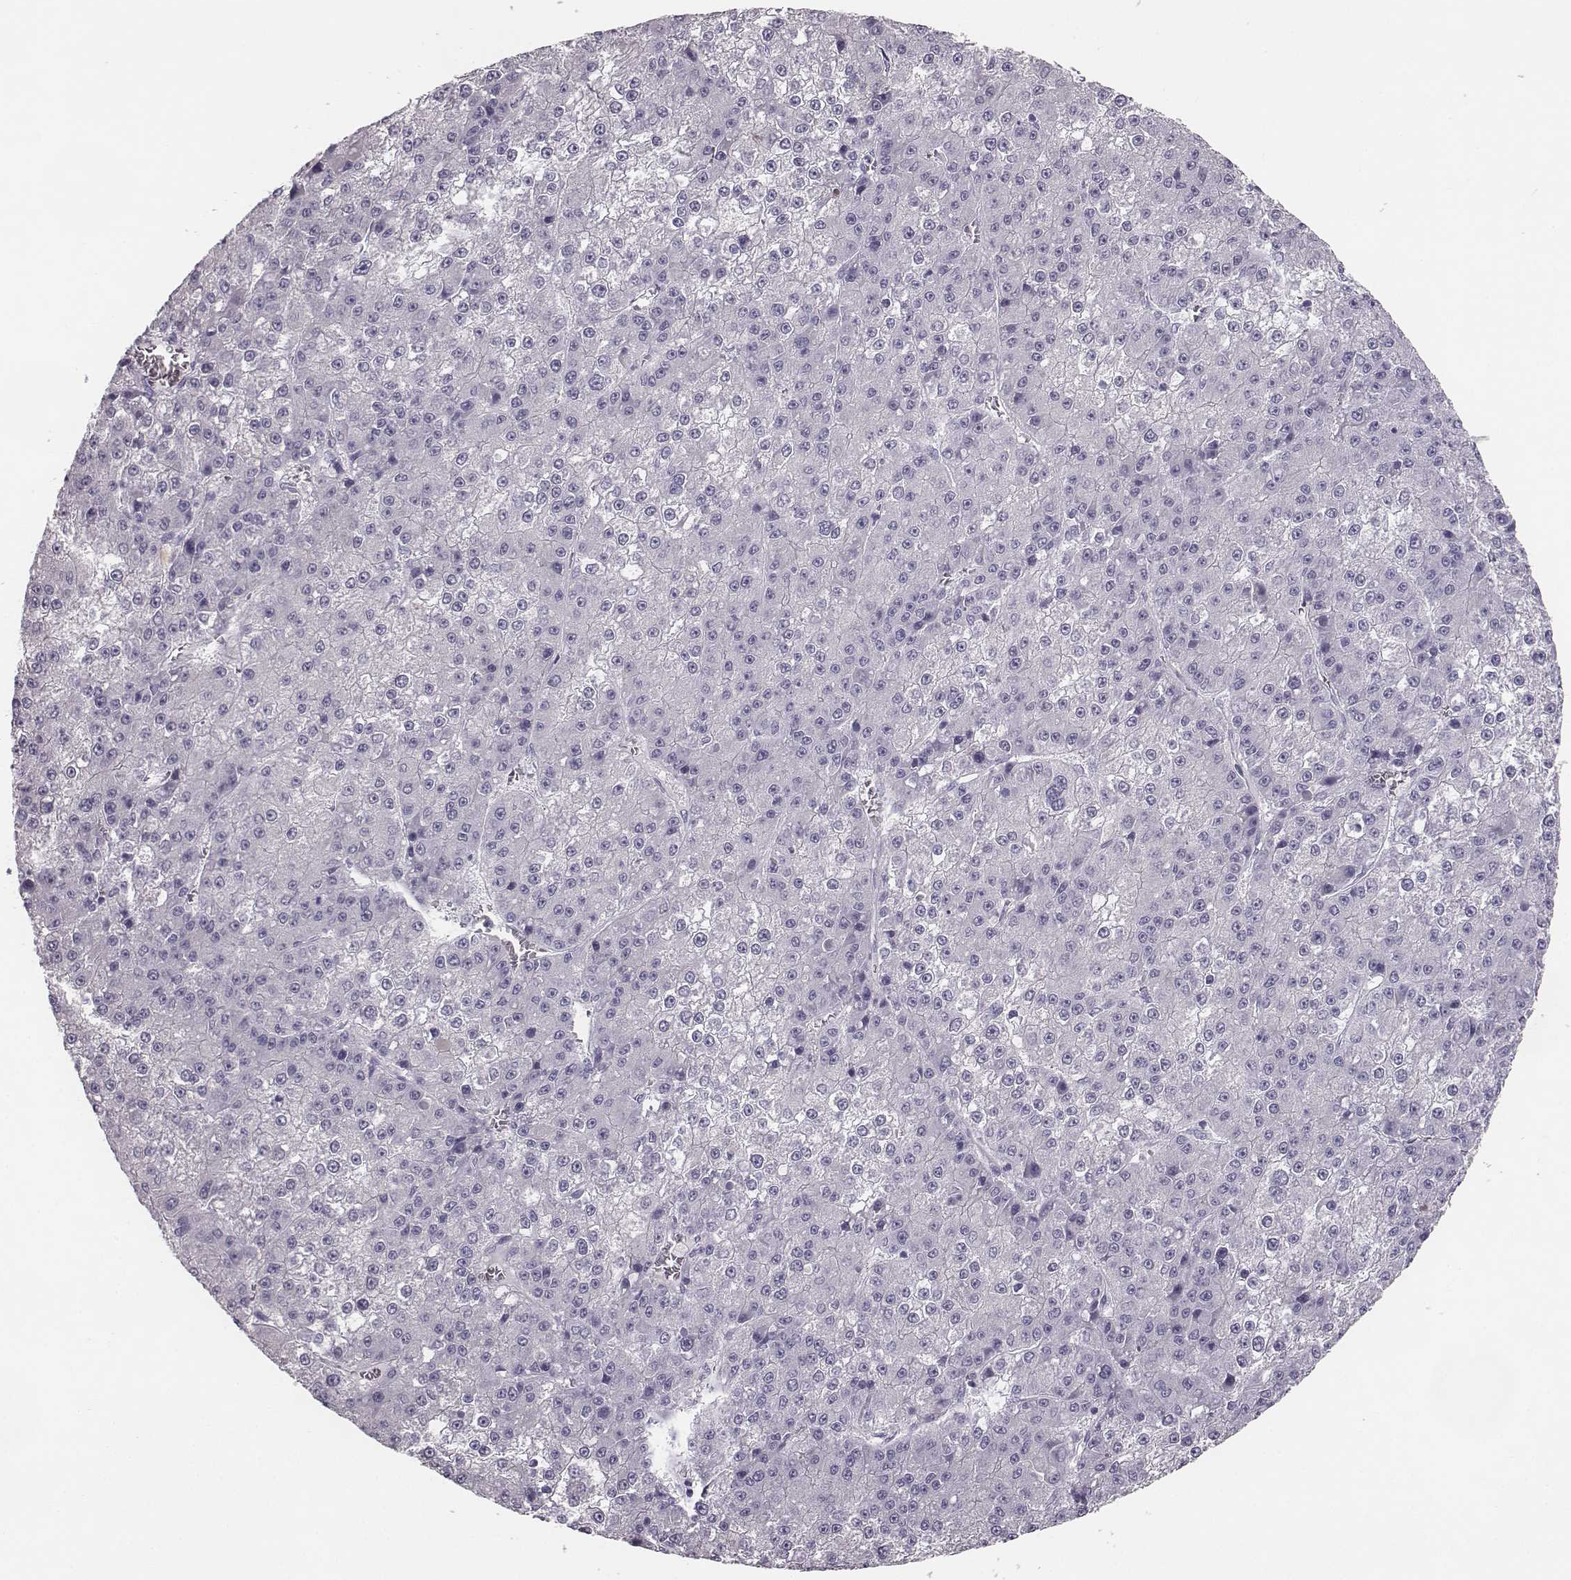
{"staining": {"intensity": "negative", "quantity": "none", "location": "none"}, "tissue": "liver cancer", "cell_type": "Tumor cells", "image_type": "cancer", "snomed": [{"axis": "morphology", "description": "Carcinoma, Hepatocellular, NOS"}, {"axis": "topography", "description": "Liver"}], "caption": "Immunohistochemistry (IHC) micrograph of neoplastic tissue: human liver cancer stained with DAB displays no significant protein staining in tumor cells.", "gene": "NPTXR", "patient": {"sex": "female", "age": 73}}